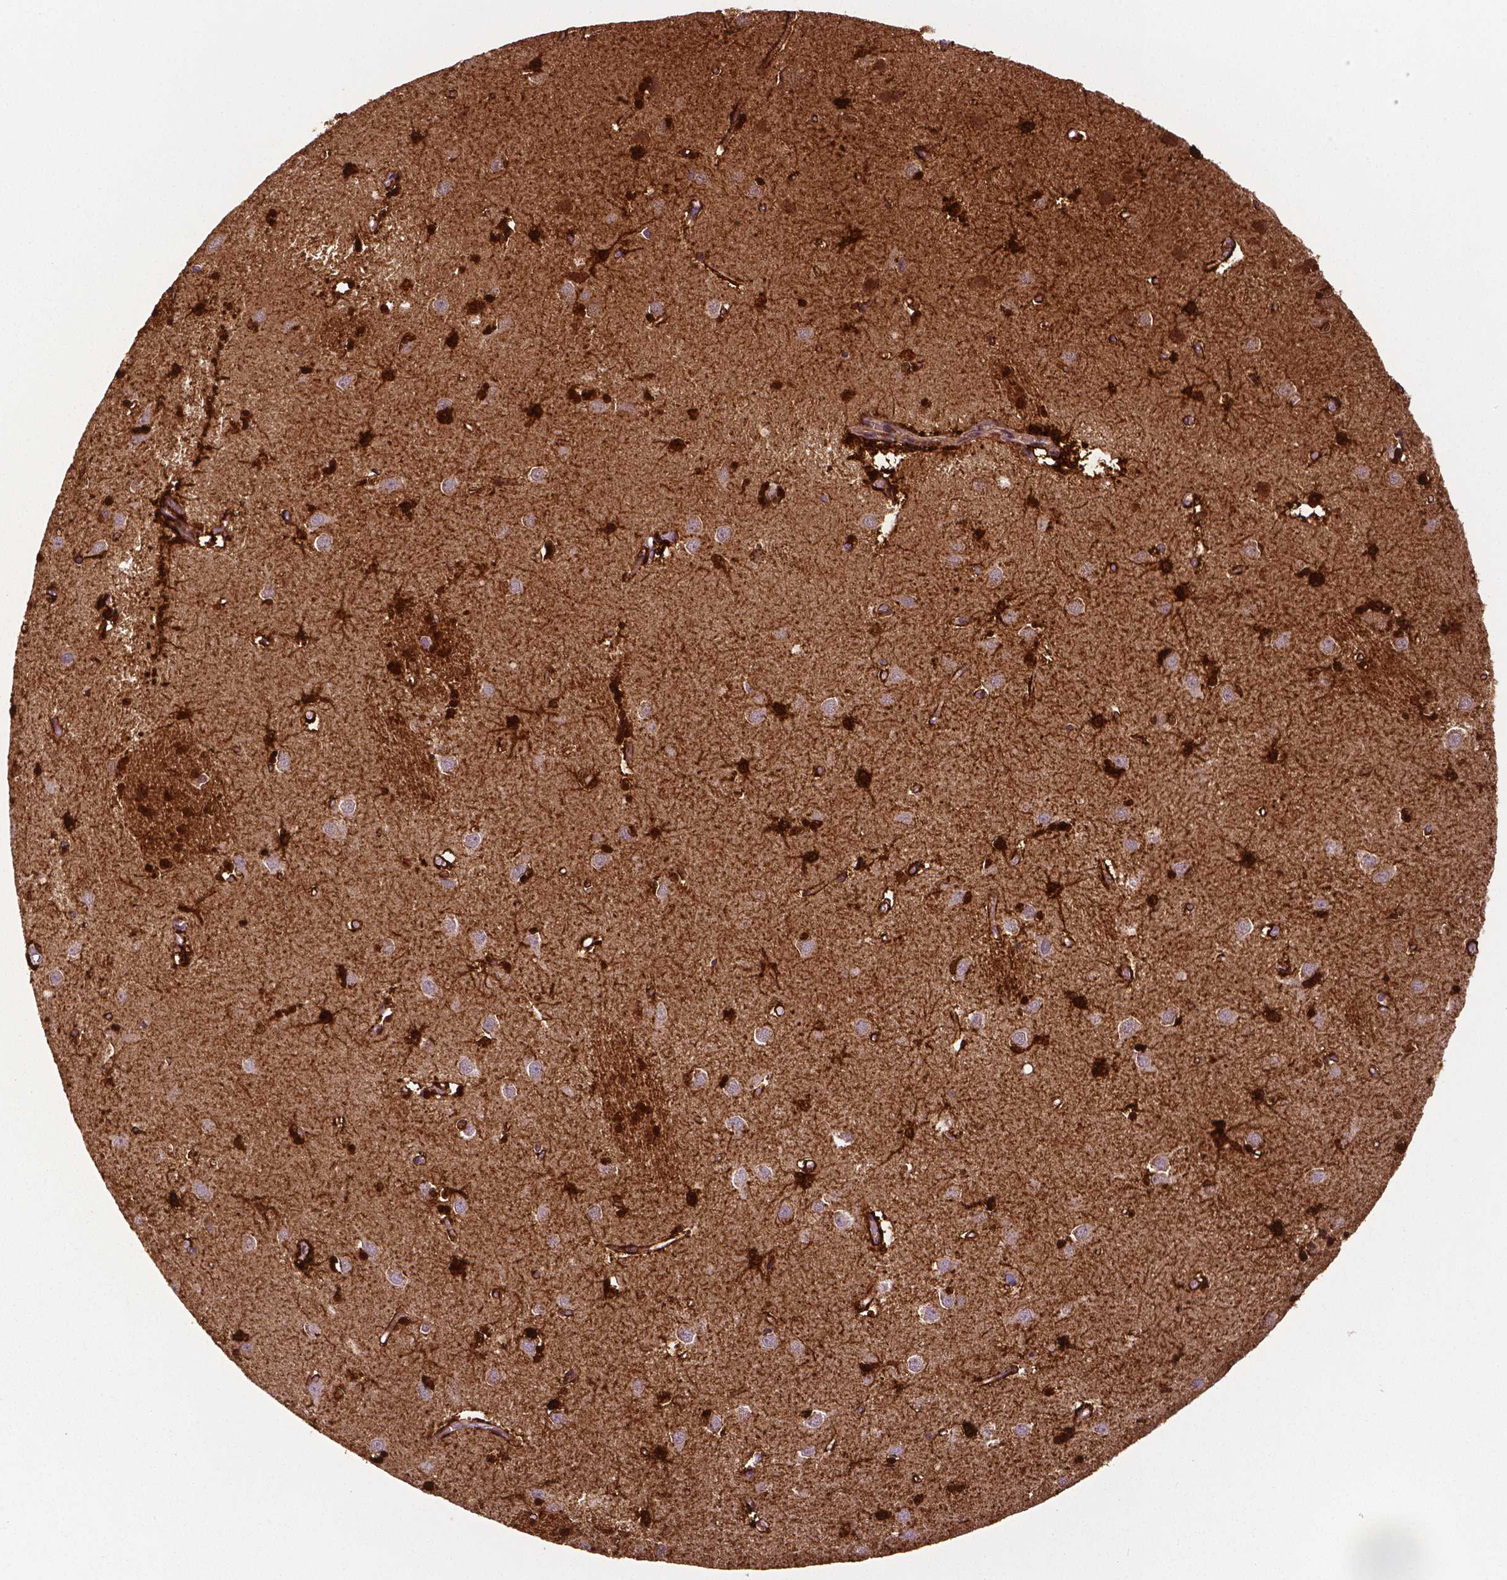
{"staining": {"intensity": "strong", "quantity": ">75%", "location": "cytoplasmic/membranous"}, "tissue": "caudate", "cell_type": "Glial cells", "image_type": "normal", "snomed": [{"axis": "morphology", "description": "Normal tissue, NOS"}, {"axis": "topography", "description": "Lateral ventricle wall"}], "caption": "The photomicrograph shows staining of normal caudate, revealing strong cytoplasmic/membranous protein positivity (brown color) within glial cells.", "gene": "PHGDH", "patient": {"sex": "male", "age": 54}}